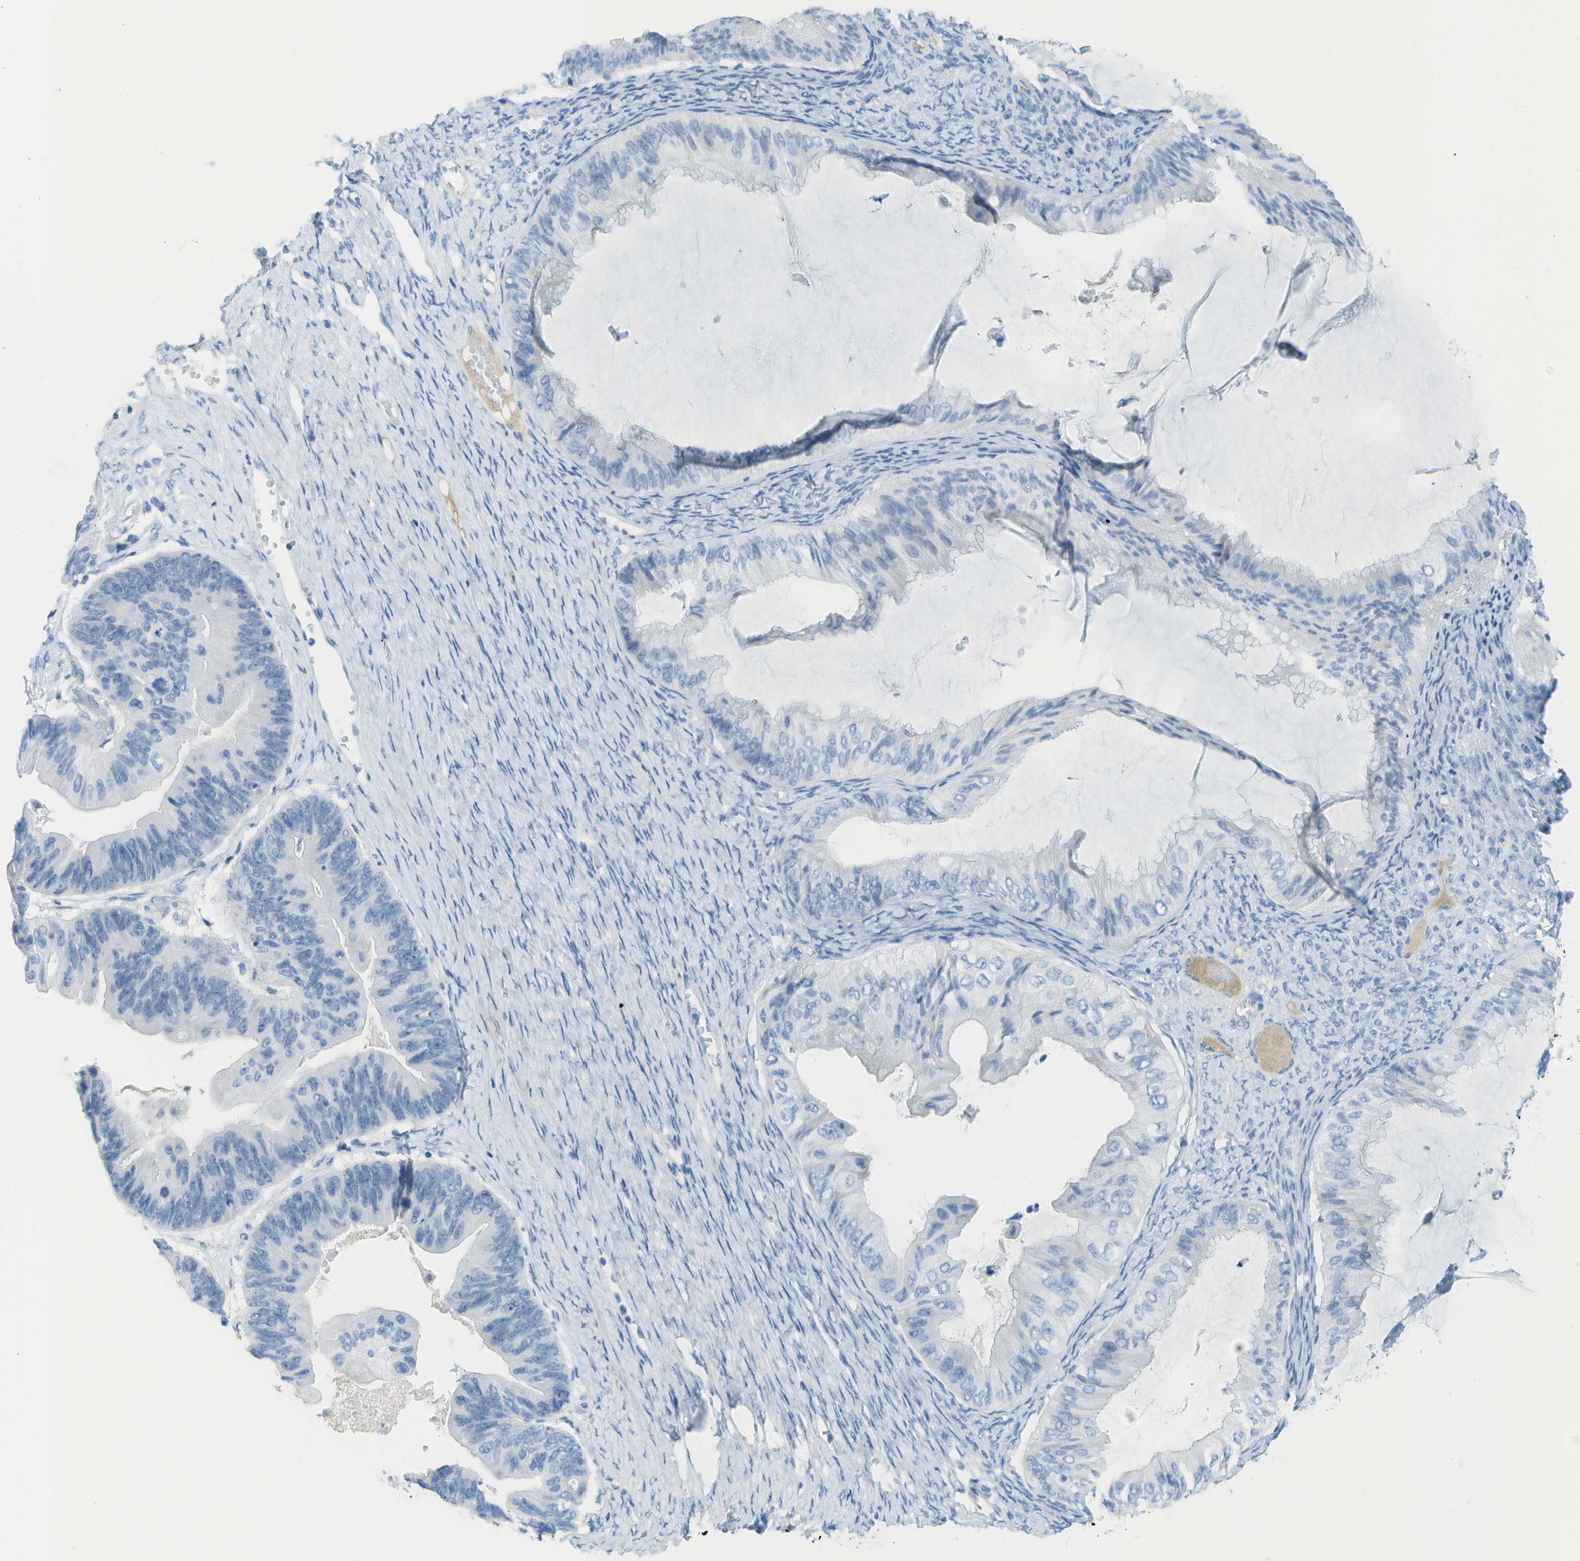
{"staining": {"intensity": "negative", "quantity": "none", "location": "none"}, "tissue": "ovarian cancer", "cell_type": "Tumor cells", "image_type": "cancer", "snomed": [{"axis": "morphology", "description": "Cystadenocarcinoma, mucinous, NOS"}, {"axis": "topography", "description": "Ovary"}], "caption": "Immunohistochemistry histopathology image of neoplastic tissue: mucinous cystadenocarcinoma (ovarian) stained with DAB (3,3'-diaminobenzidine) exhibits no significant protein expression in tumor cells.", "gene": "C1S", "patient": {"sex": "female", "age": 61}}